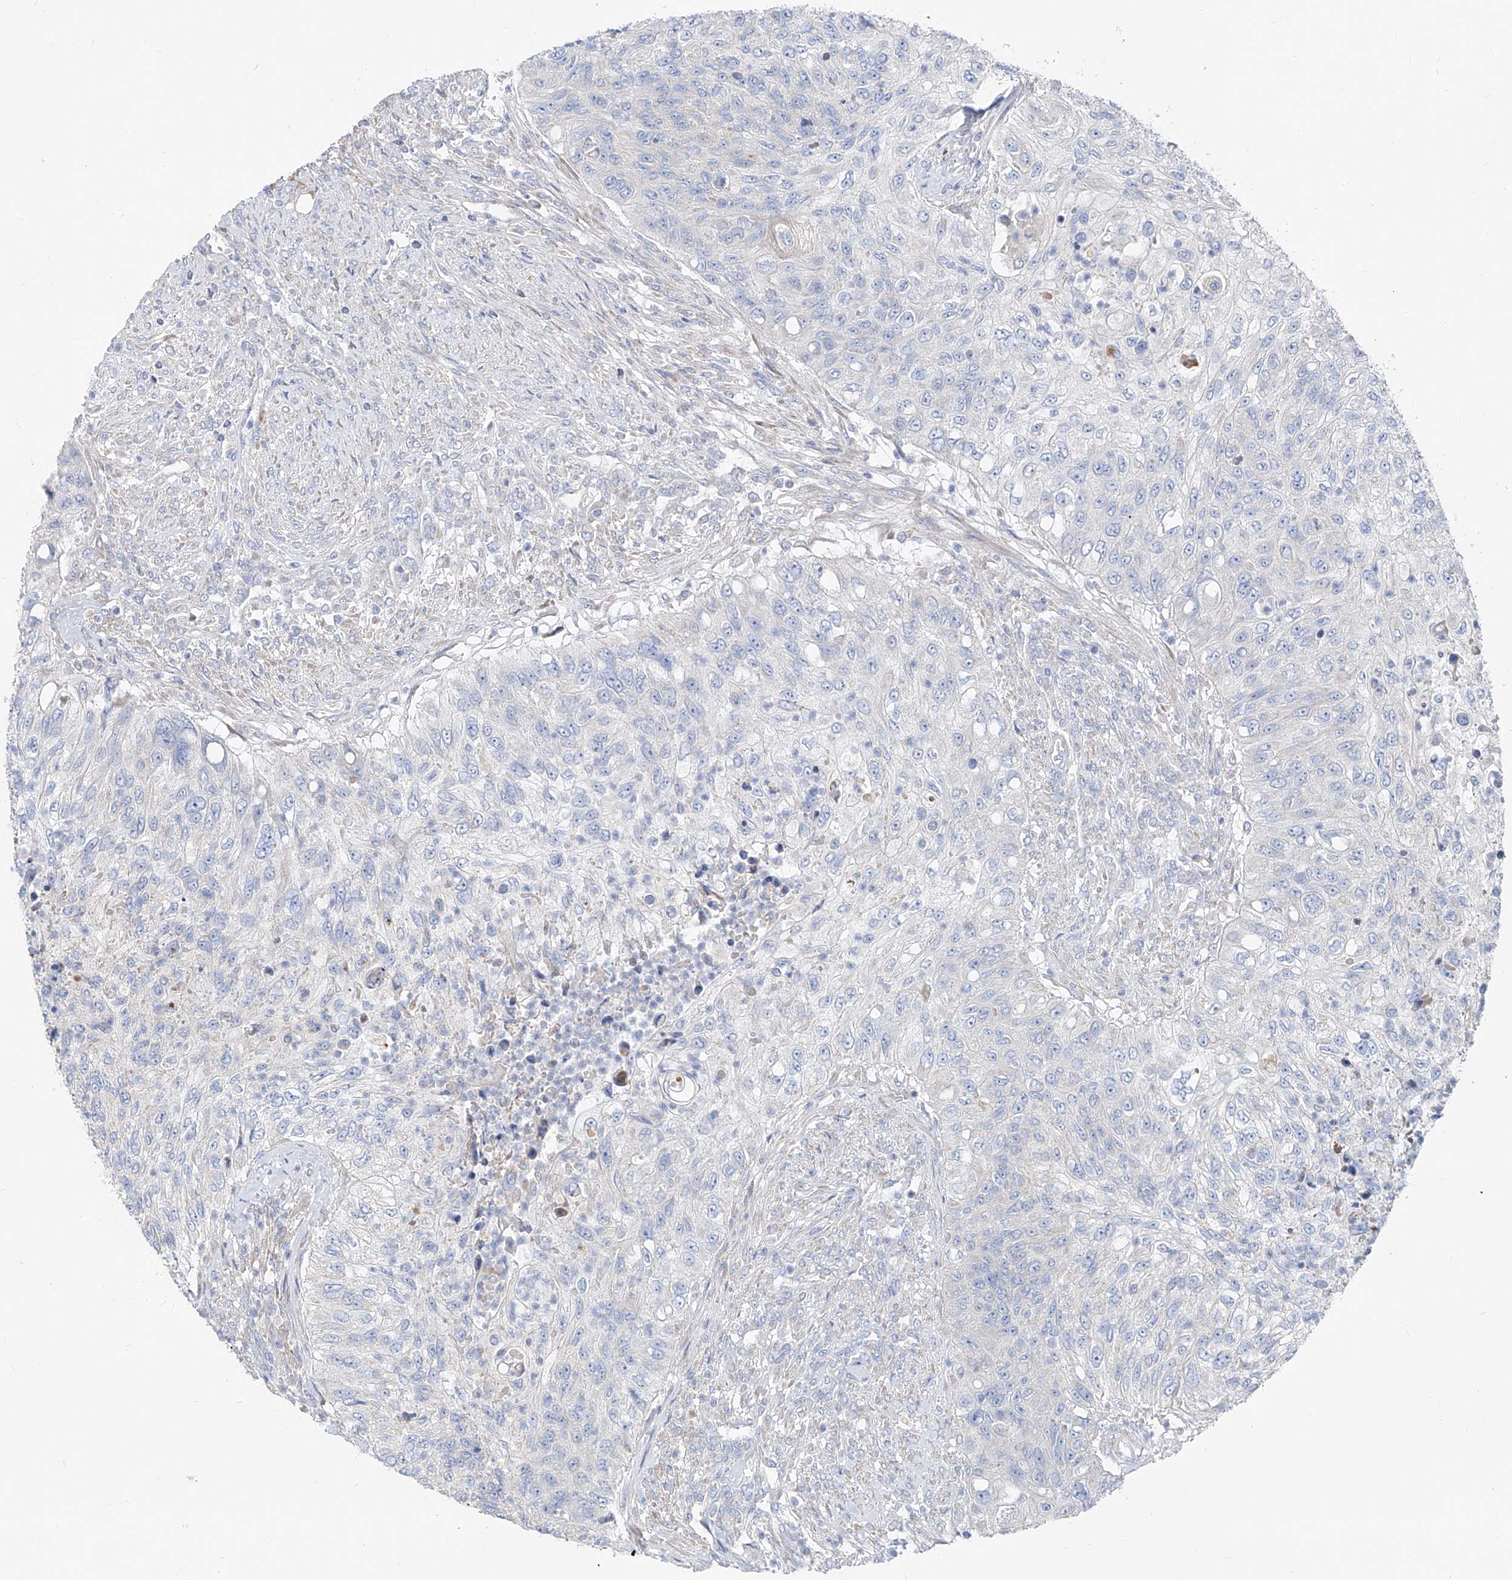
{"staining": {"intensity": "negative", "quantity": "none", "location": "none"}, "tissue": "urothelial cancer", "cell_type": "Tumor cells", "image_type": "cancer", "snomed": [{"axis": "morphology", "description": "Urothelial carcinoma, High grade"}, {"axis": "topography", "description": "Urinary bladder"}], "caption": "Image shows no protein expression in tumor cells of urothelial carcinoma (high-grade) tissue.", "gene": "UFL1", "patient": {"sex": "female", "age": 60}}